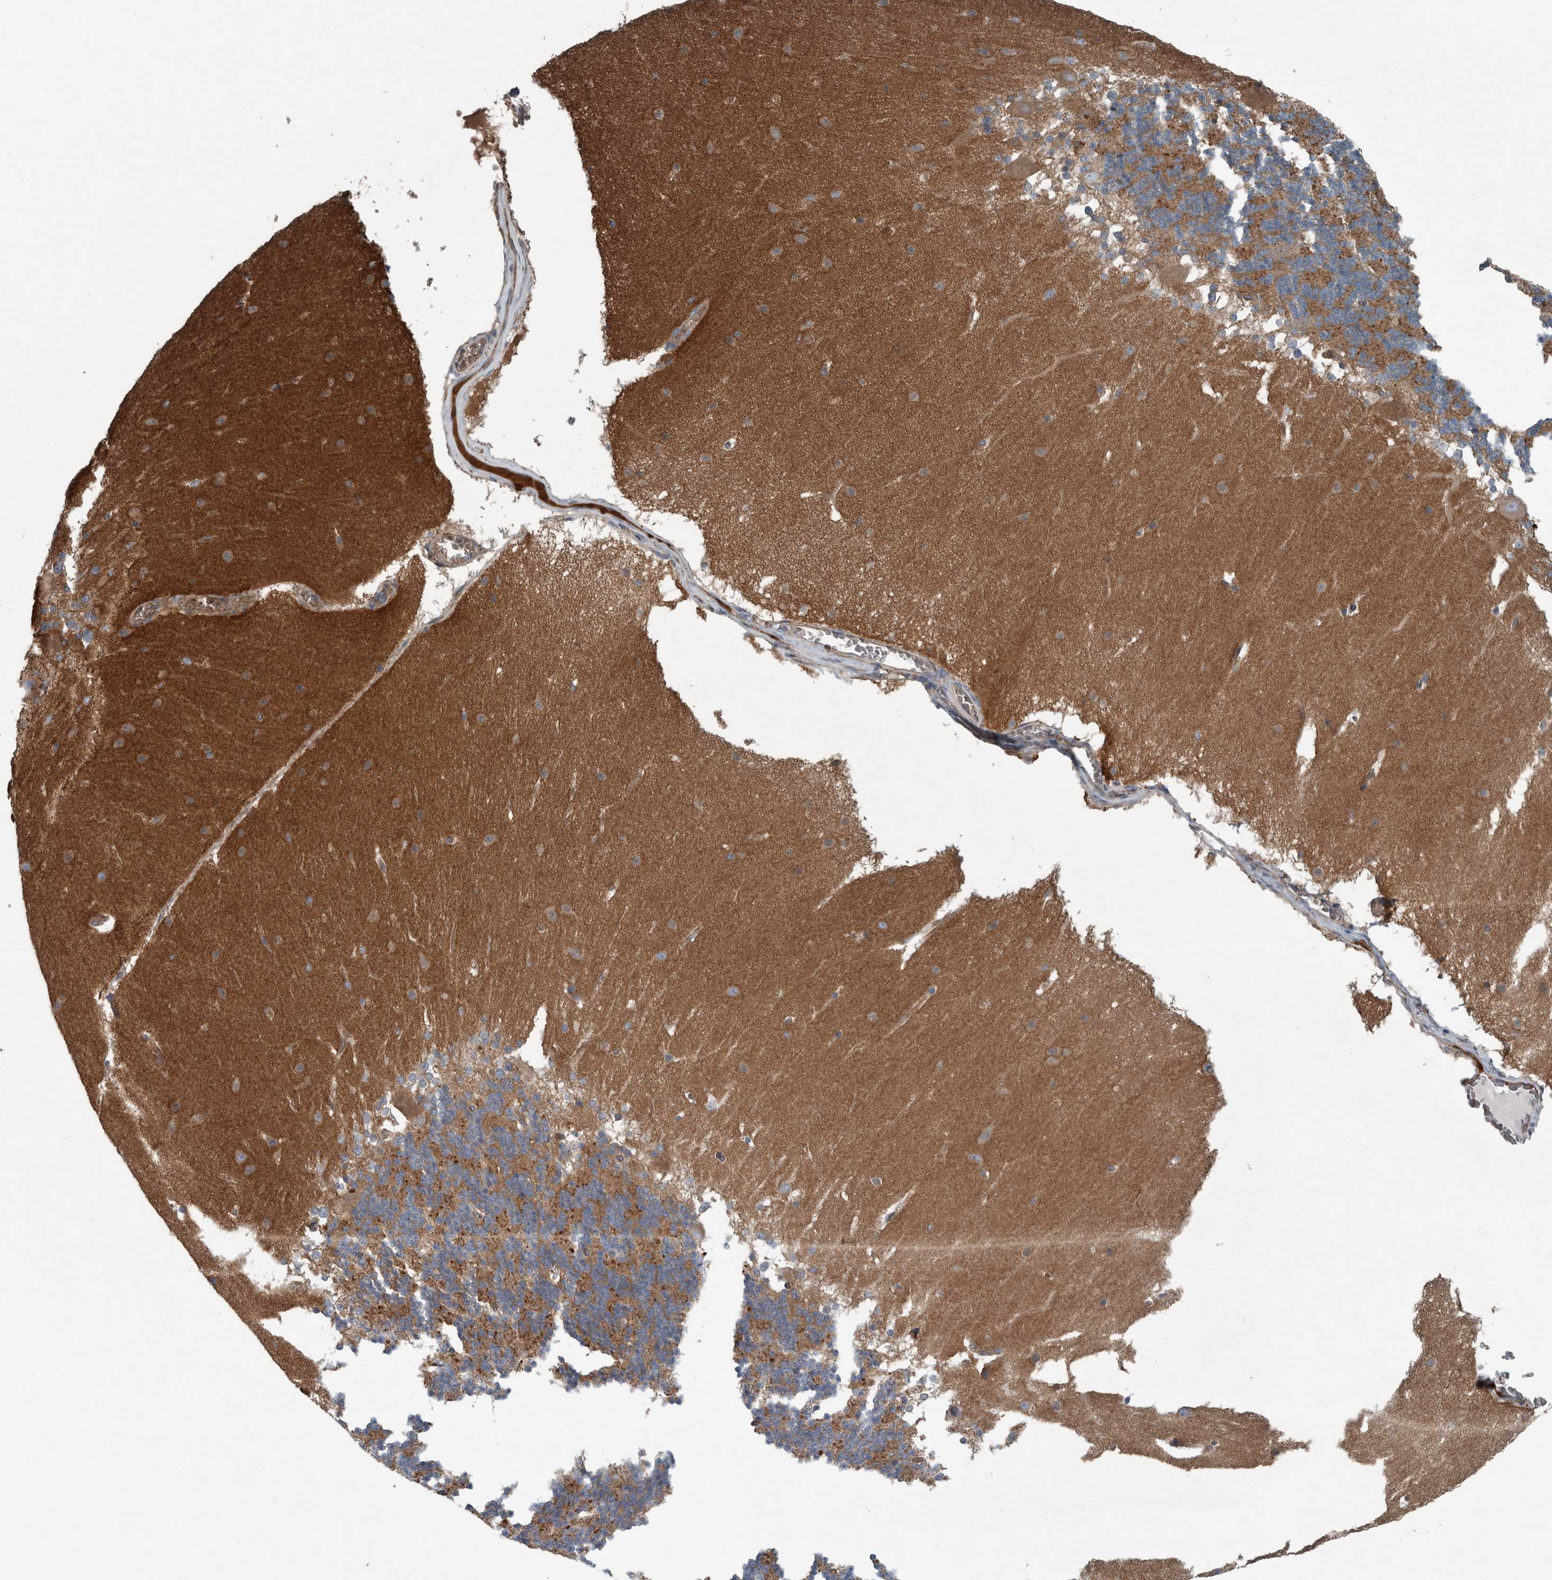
{"staining": {"intensity": "strong", "quantity": ">75%", "location": "cytoplasmic/membranous"}, "tissue": "cerebellum", "cell_type": "Cells in granular layer", "image_type": "normal", "snomed": [{"axis": "morphology", "description": "Normal tissue, NOS"}, {"axis": "topography", "description": "Cerebellum"}], "caption": "Approximately >75% of cells in granular layer in normal human cerebellum show strong cytoplasmic/membranous protein staining as visualized by brown immunohistochemical staining.", "gene": "GLT8D2", "patient": {"sex": "female", "age": 19}}